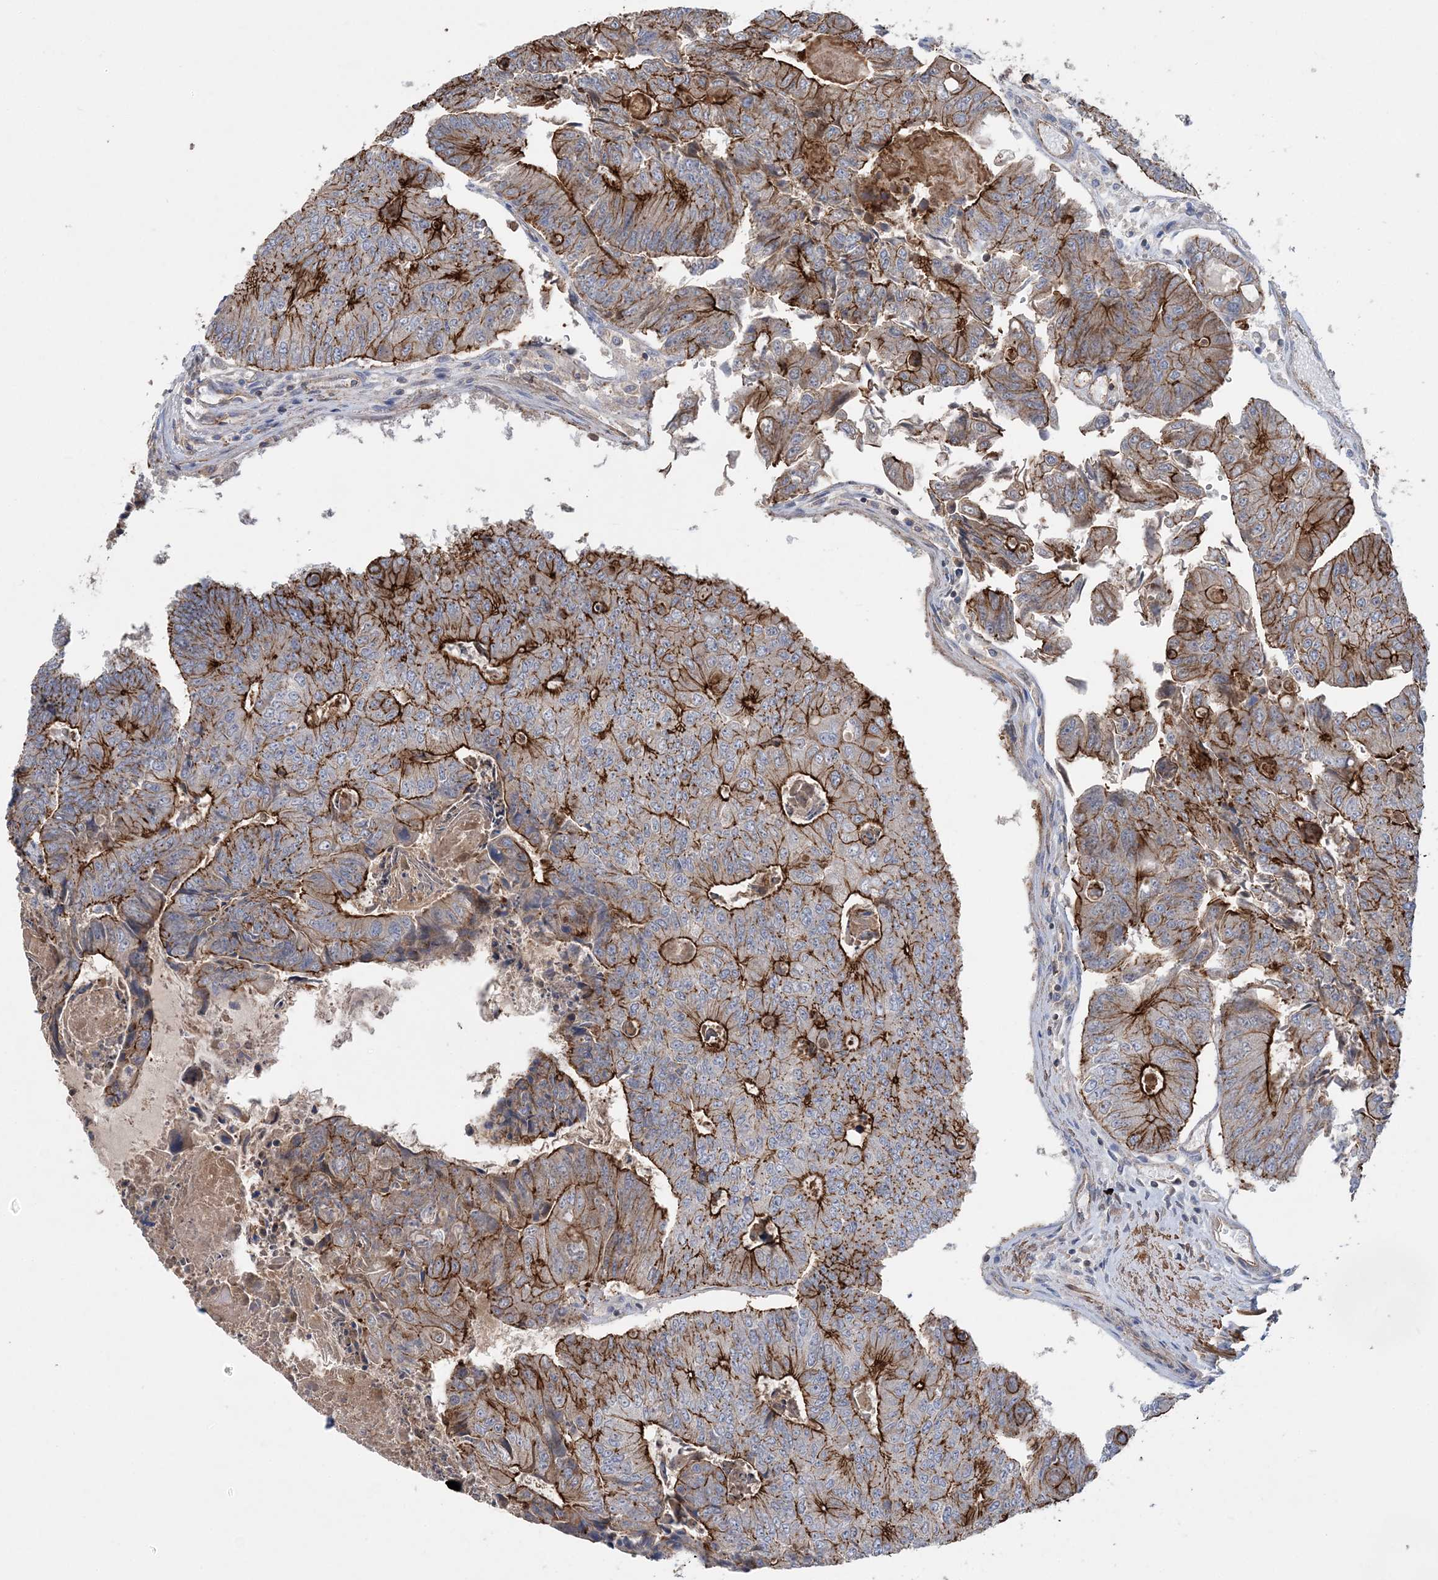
{"staining": {"intensity": "strong", "quantity": ">75%", "location": "cytoplasmic/membranous"}, "tissue": "colorectal cancer", "cell_type": "Tumor cells", "image_type": "cancer", "snomed": [{"axis": "morphology", "description": "Adenocarcinoma, NOS"}, {"axis": "topography", "description": "Colon"}], "caption": "Protein expression analysis of human colorectal cancer reveals strong cytoplasmic/membranous staining in approximately >75% of tumor cells.", "gene": "PIGC", "patient": {"sex": "female", "age": 67}}